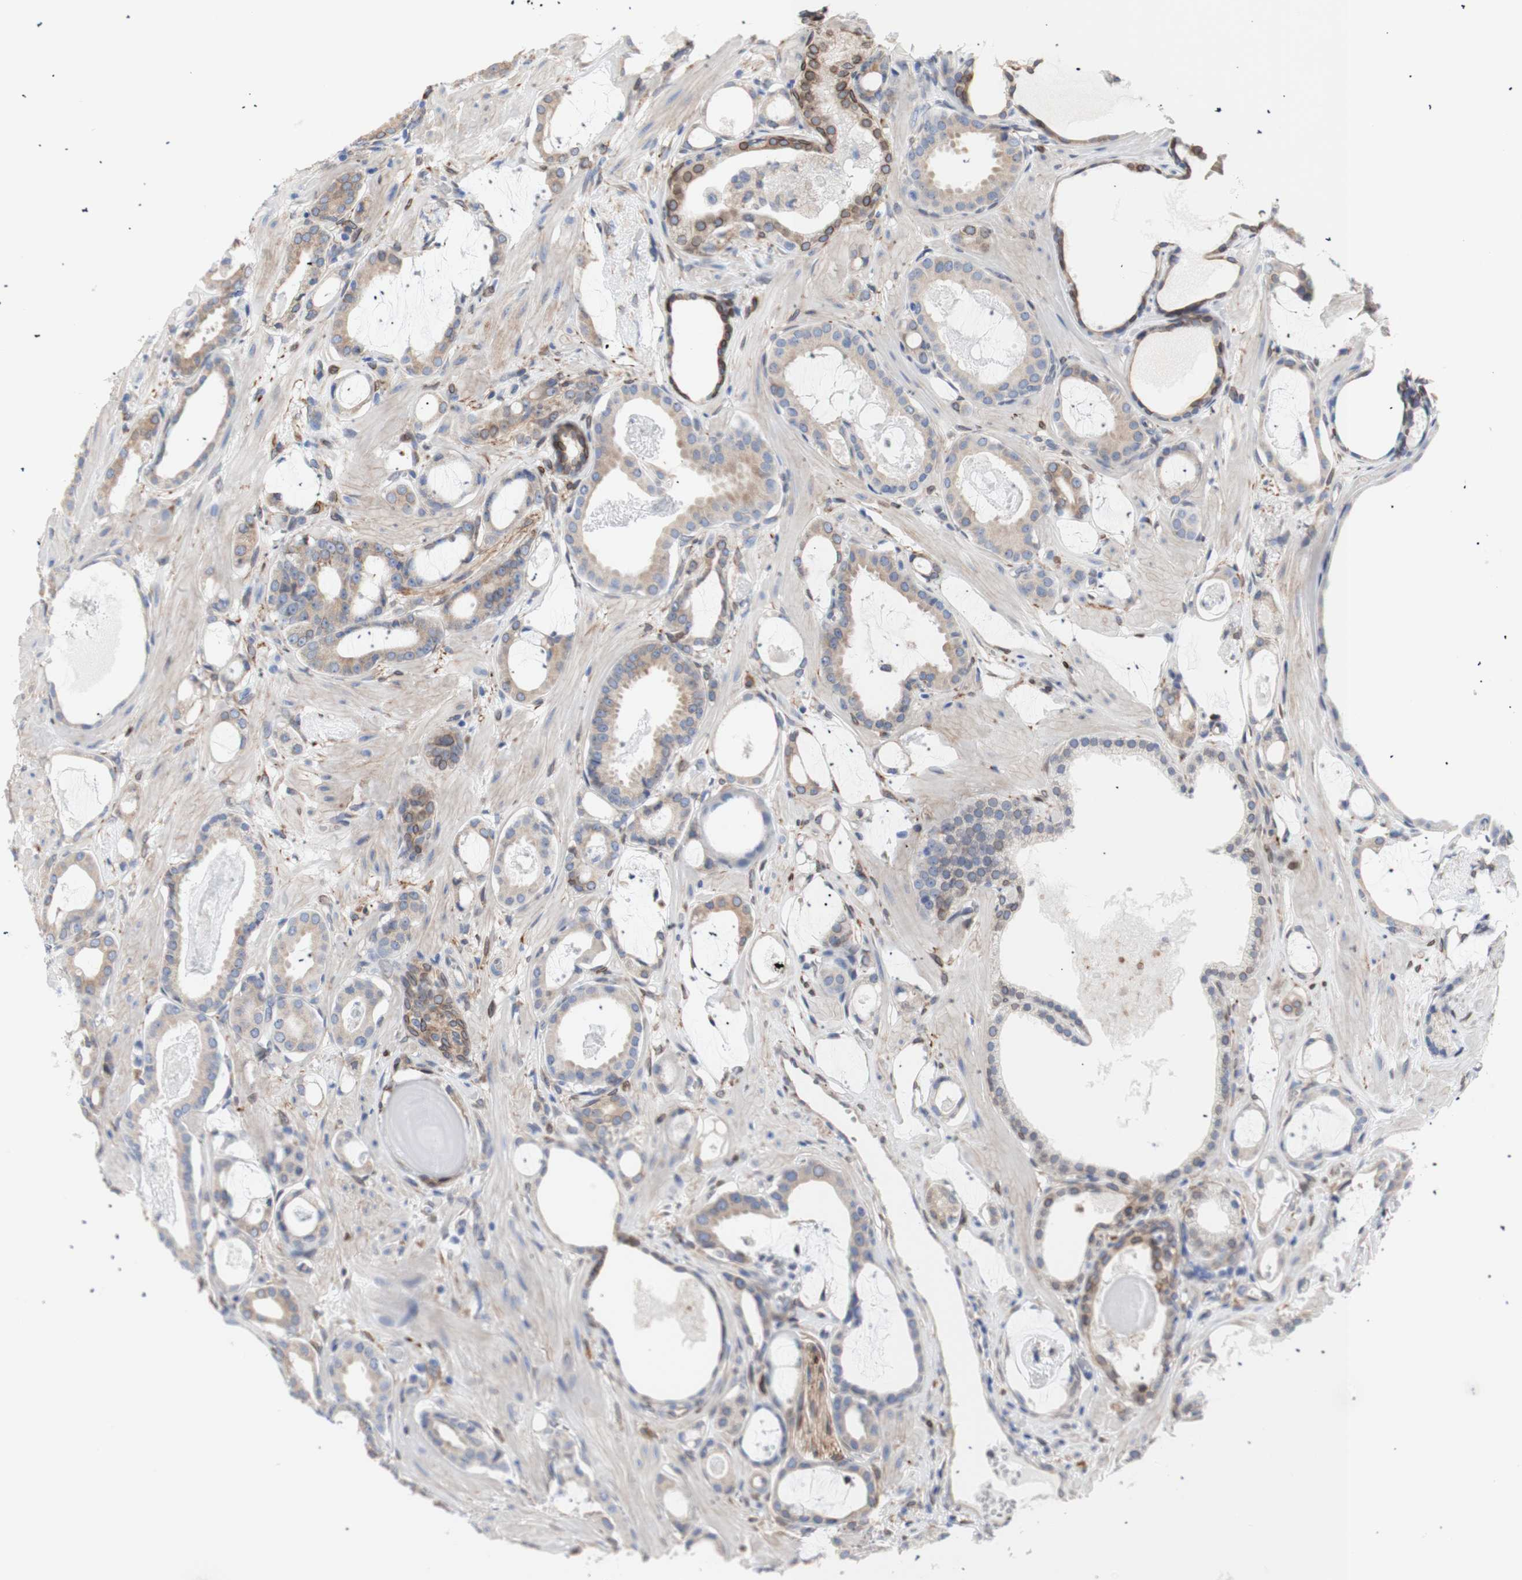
{"staining": {"intensity": "moderate", "quantity": ">75%", "location": "cytoplasmic/membranous"}, "tissue": "prostate cancer", "cell_type": "Tumor cells", "image_type": "cancer", "snomed": [{"axis": "morphology", "description": "Adenocarcinoma, Low grade"}, {"axis": "topography", "description": "Prostate"}], "caption": "Brown immunohistochemical staining in human prostate low-grade adenocarcinoma shows moderate cytoplasmic/membranous expression in about >75% of tumor cells.", "gene": "ERLIN1", "patient": {"sex": "male", "age": 53}}